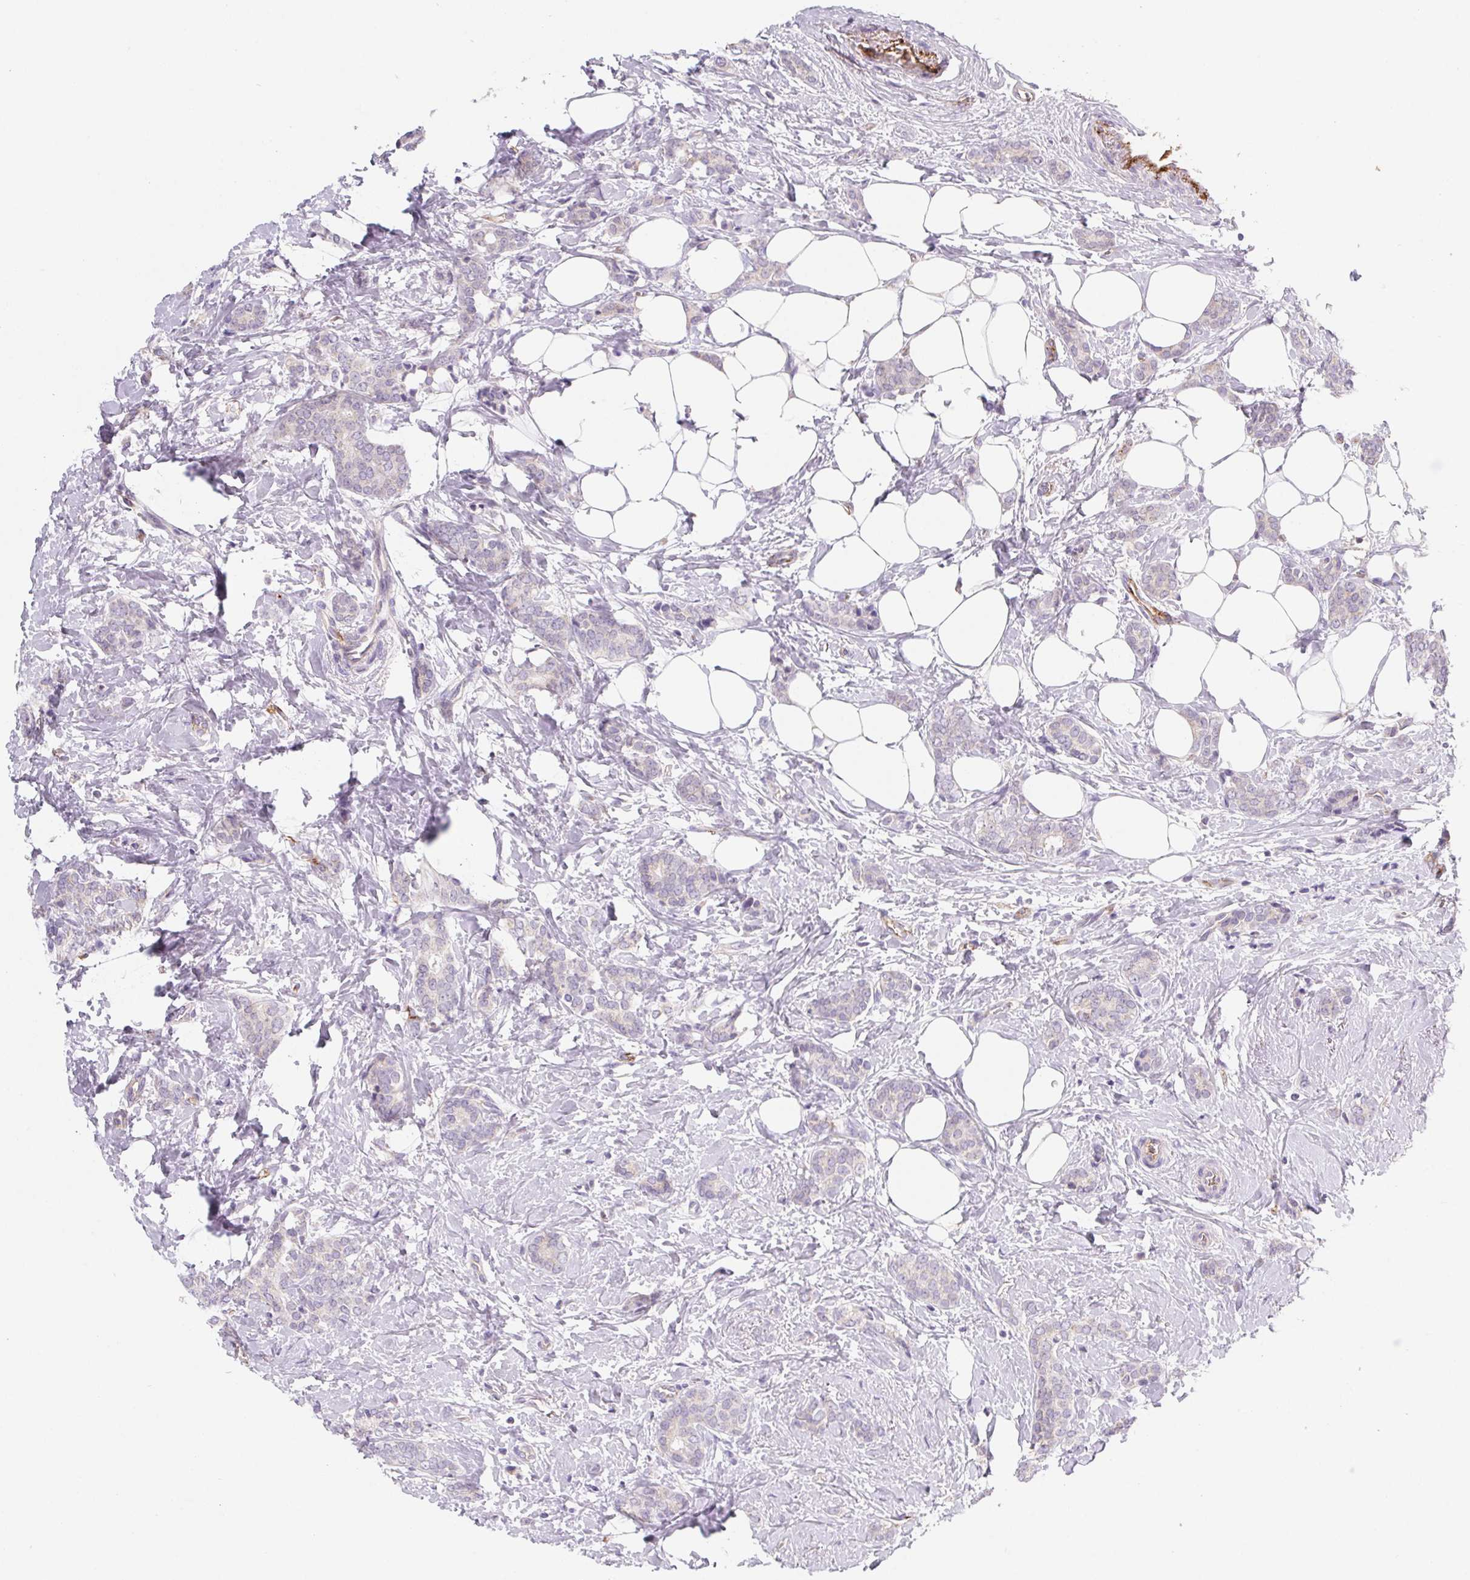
{"staining": {"intensity": "negative", "quantity": "none", "location": "none"}, "tissue": "breast cancer", "cell_type": "Tumor cells", "image_type": "cancer", "snomed": [{"axis": "morphology", "description": "Normal tissue, NOS"}, {"axis": "morphology", "description": "Duct carcinoma"}, {"axis": "topography", "description": "Breast"}], "caption": "Tumor cells show no significant protein positivity in breast cancer (infiltrating ductal carcinoma).", "gene": "LPA", "patient": {"sex": "female", "age": 77}}